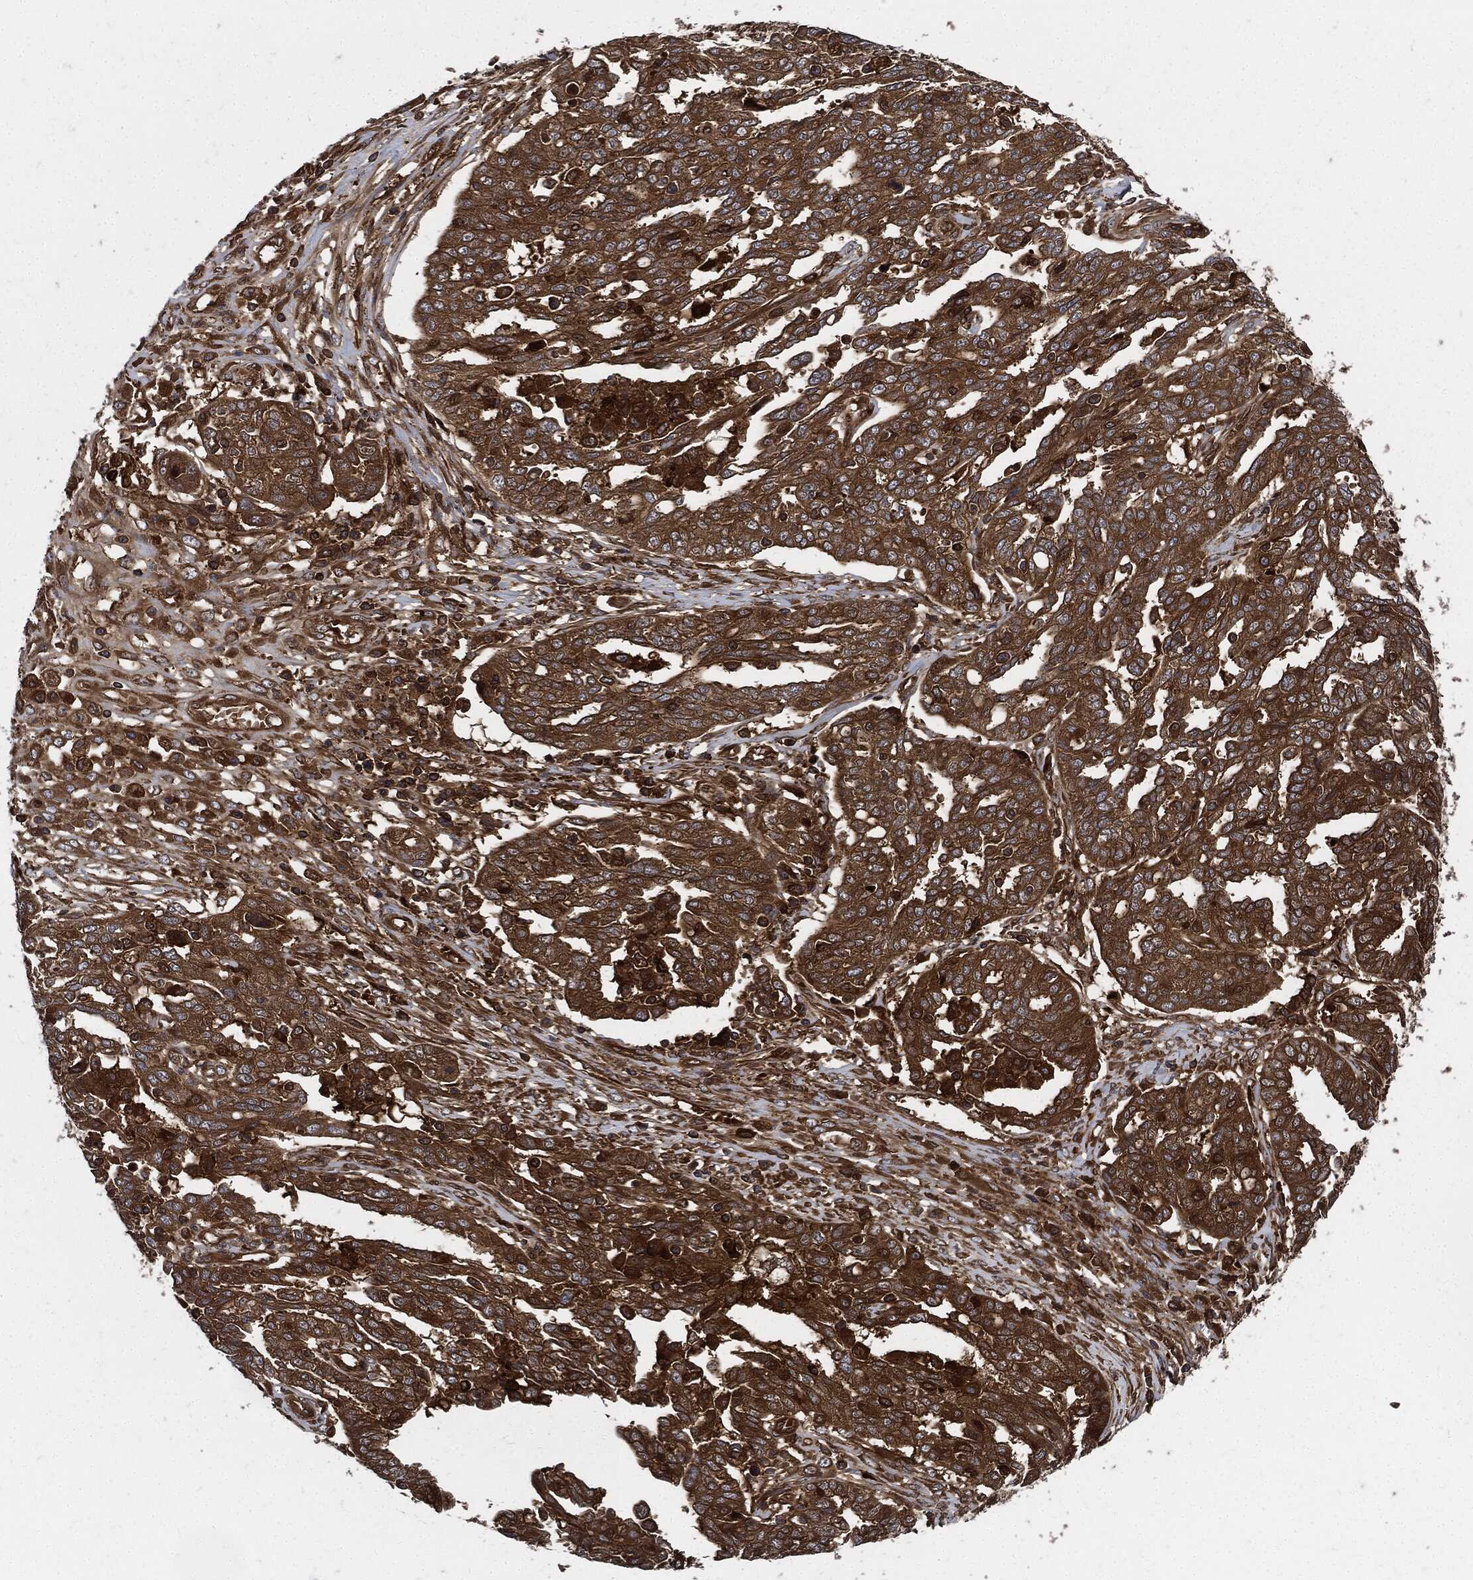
{"staining": {"intensity": "strong", "quantity": ">75%", "location": "cytoplasmic/membranous"}, "tissue": "ovarian cancer", "cell_type": "Tumor cells", "image_type": "cancer", "snomed": [{"axis": "morphology", "description": "Cystadenocarcinoma, serous, NOS"}, {"axis": "topography", "description": "Ovary"}], "caption": "Immunohistochemistry image of human ovarian serous cystadenocarcinoma stained for a protein (brown), which exhibits high levels of strong cytoplasmic/membranous expression in approximately >75% of tumor cells.", "gene": "XPNPEP1", "patient": {"sex": "female", "age": 67}}